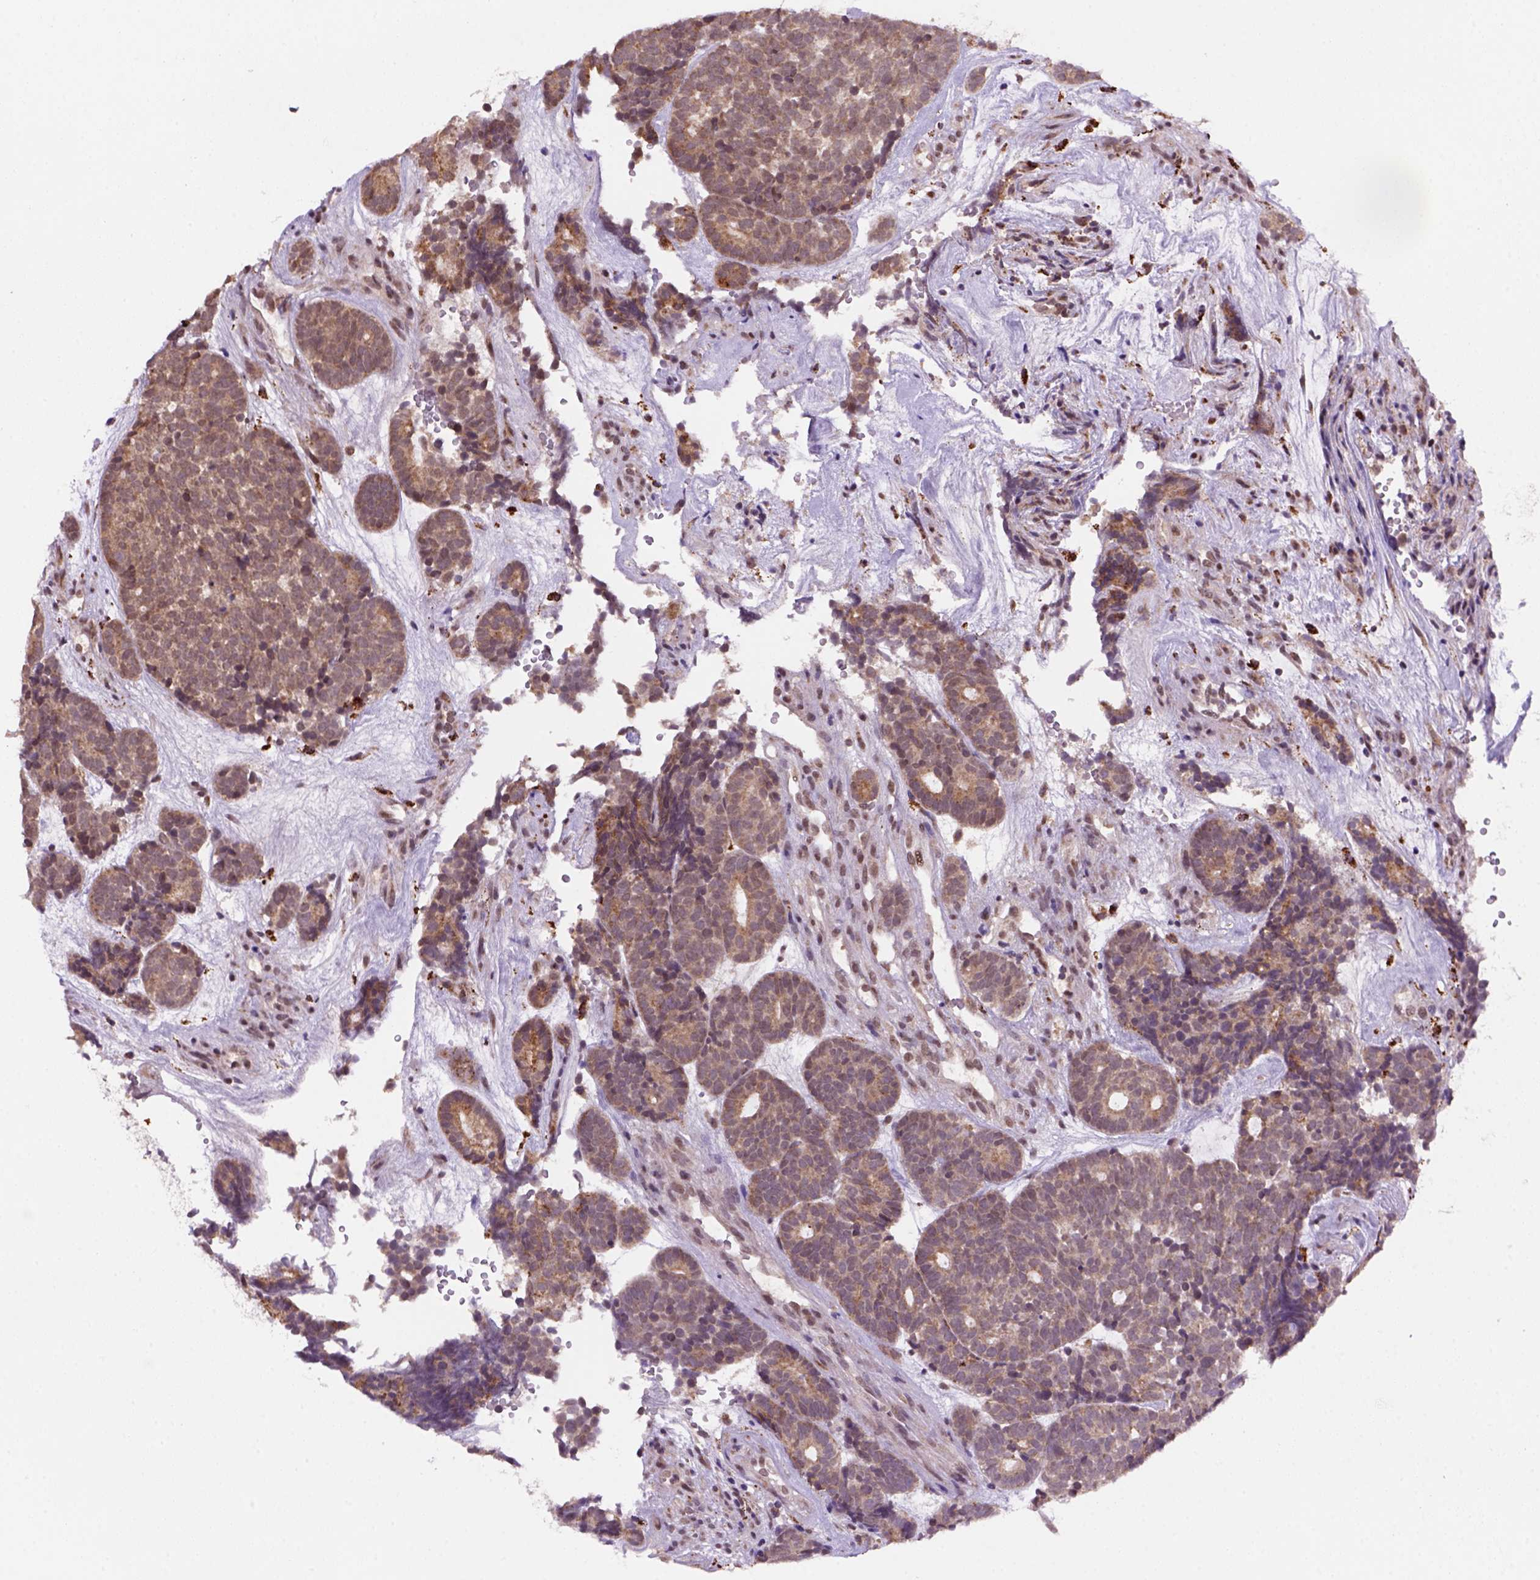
{"staining": {"intensity": "moderate", "quantity": ">75%", "location": "cytoplasmic/membranous"}, "tissue": "head and neck cancer", "cell_type": "Tumor cells", "image_type": "cancer", "snomed": [{"axis": "morphology", "description": "Adenocarcinoma, NOS"}, {"axis": "topography", "description": "Head-Neck"}], "caption": "Tumor cells show moderate cytoplasmic/membranous expression in about >75% of cells in head and neck cancer (adenocarcinoma). The staining is performed using DAB brown chromogen to label protein expression. The nuclei are counter-stained blue using hematoxylin.", "gene": "FZD7", "patient": {"sex": "female", "age": 81}}